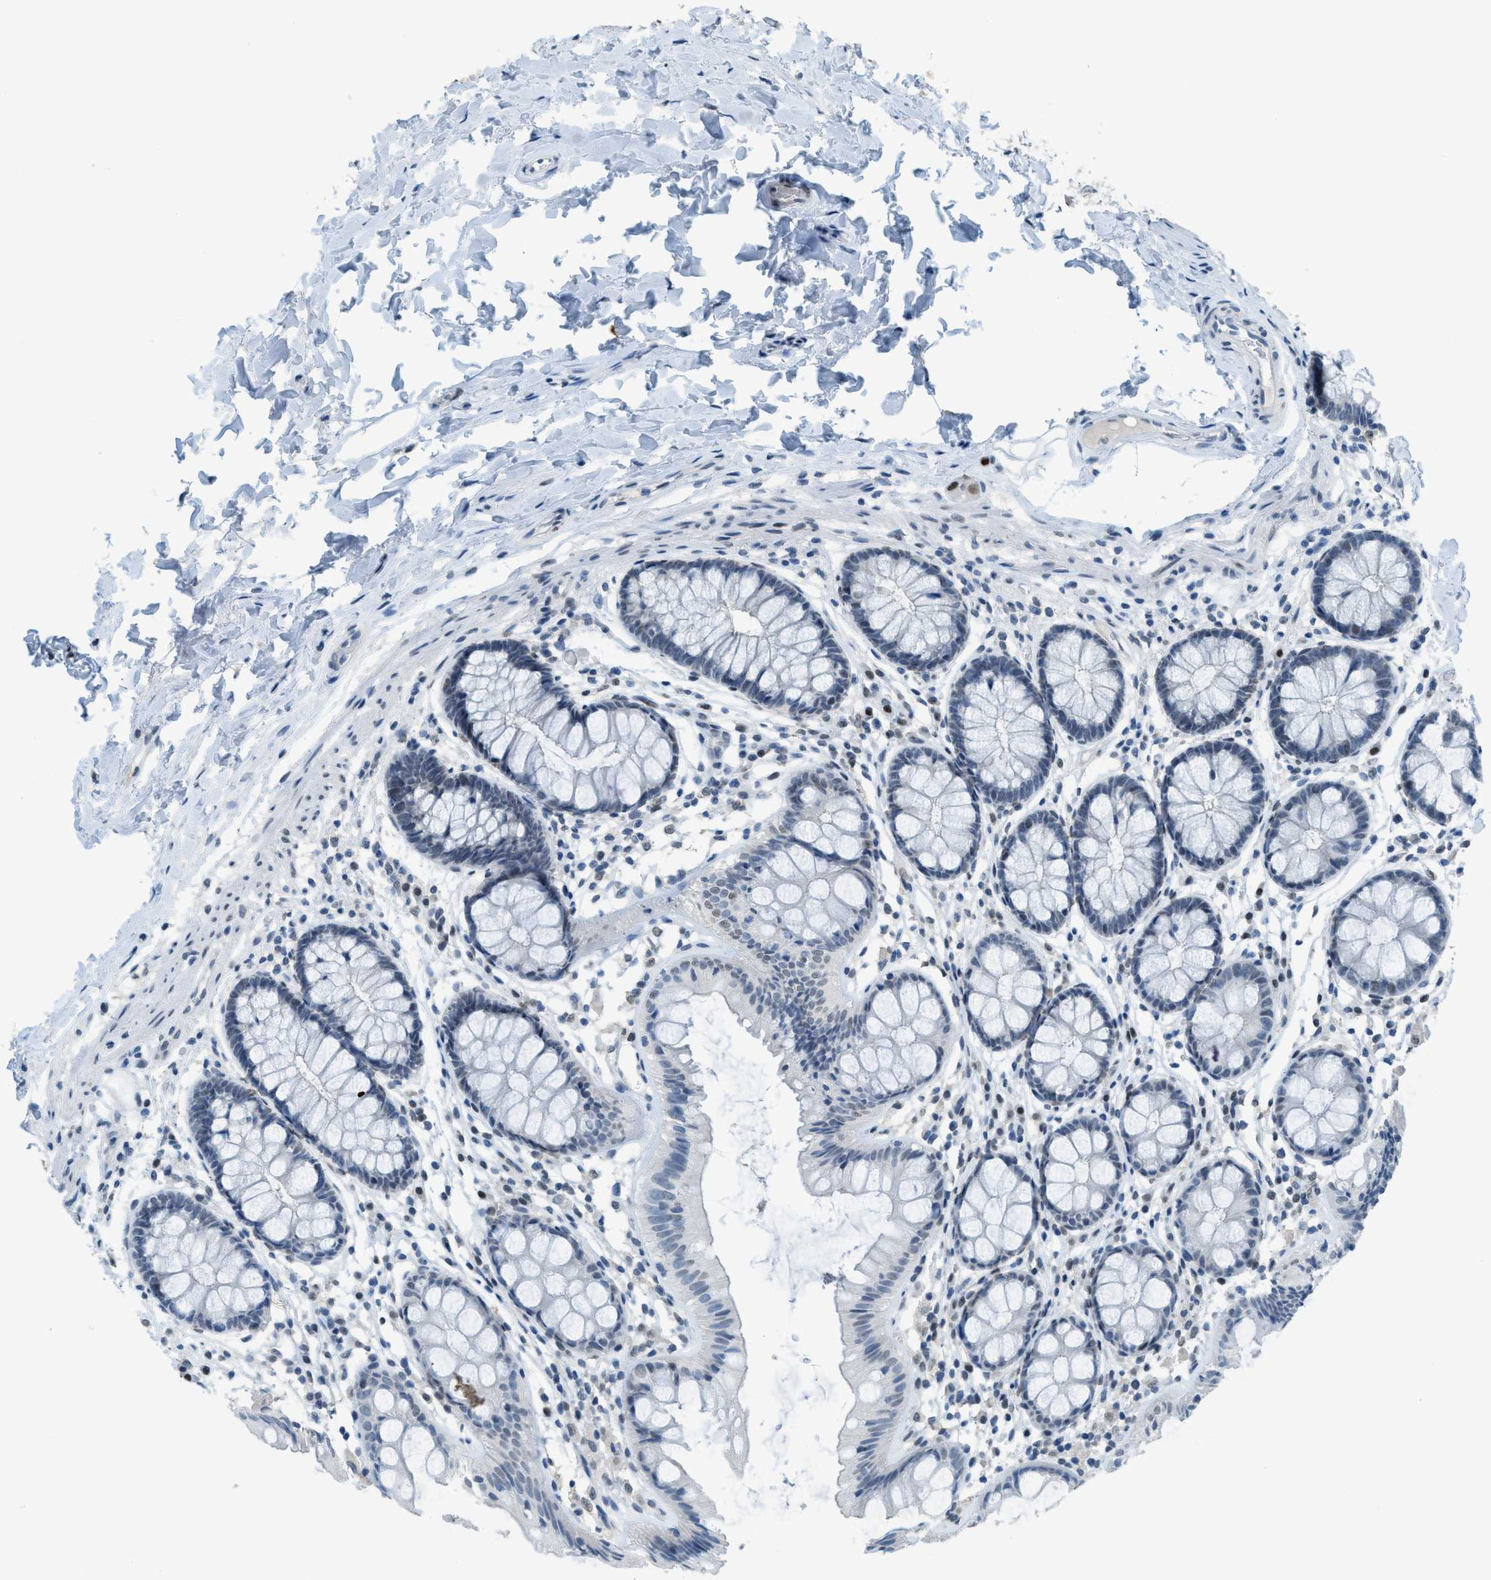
{"staining": {"intensity": "negative", "quantity": "none", "location": "none"}, "tissue": "colon", "cell_type": "Endothelial cells", "image_type": "normal", "snomed": [{"axis": "morphology", "description": "Normal tissue, NOS"}, {"axis": "topography", "description": "Colon"}], "caption": "Immunohistochemistry (IHC) micrograph of unremarkable colon: human colon stained with DAB (3,3'-diaminobenzidine) exhibits no significant protein expression in endothelial cells.", "gene": "TTC13", "patient": {"sex": "female", "age": 56}}